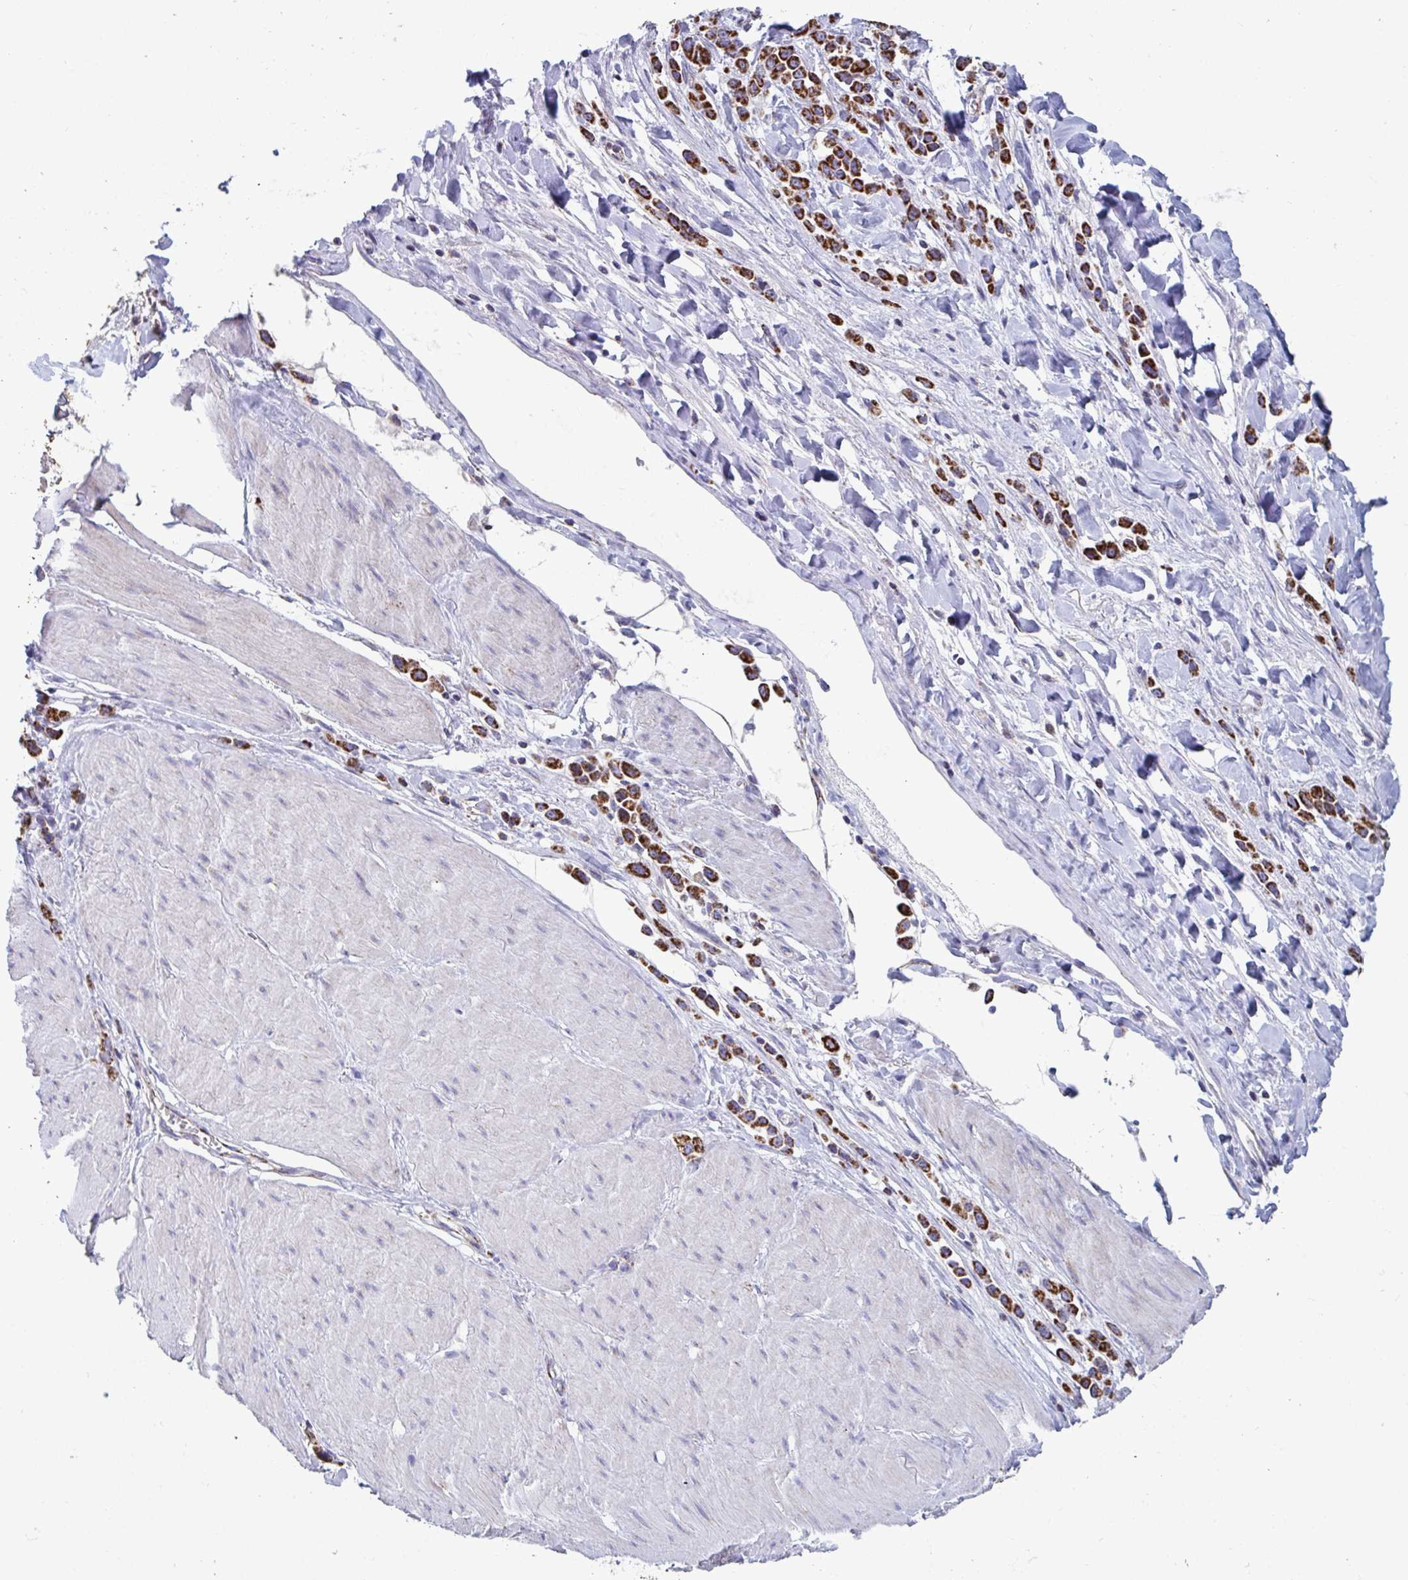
{"staining": {"intensity": "strong", "quantity": ">75%", "location": "cytoplasmic/membranous"}, "tissue": "stomach cancer", "cell_type": "Tumor cells", "image_type": "cancer", "snomed": [{"axis": "morphology", "description": "Adenocarcinoma, NOS"}, {"axis": "topography", "description": "Stomach"}], "caption": "An image showing strong cytoplasmic/membranous staining in approximately >75% of tumor cells in stomach adenocarcinoma, as visualized by brown immunohistochemical staining.", "gene": "BCAT2", "patient": {"sex": "male", "age": 47}}